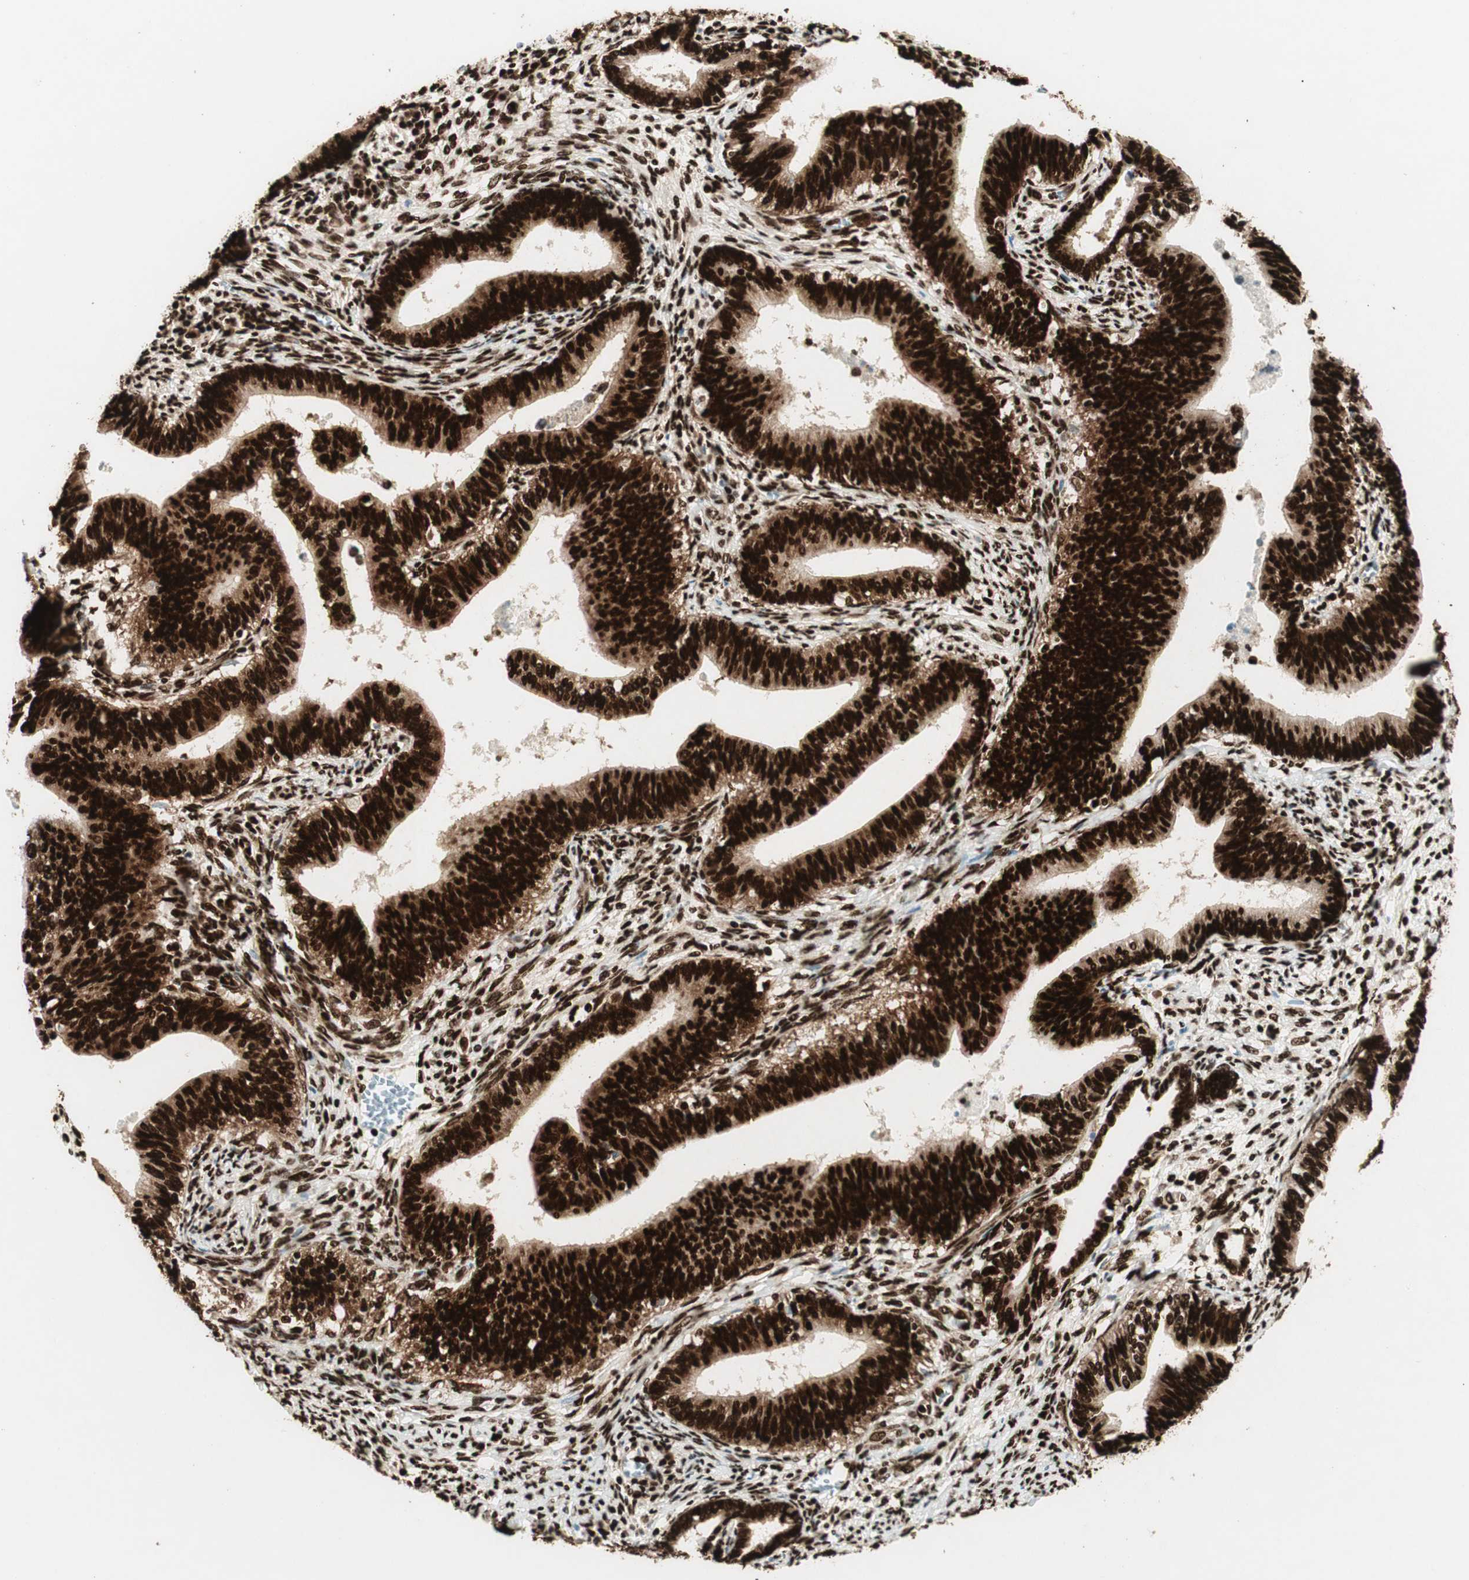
{"staining": {"intensity": "strong", "quantity": ">75%", "location": "cytoplasmic/membranous,nuclear"}, "tissue": "cervical cancer", "cell_type": "Tumor cells", "image_type": "cancer", "snomed": [{"axis": "morphology", "description": "Adenocarcinoma, NOS"}, {"axis": "topography", "description": "Cervix"}], "caption": "Cervical cancer was stained to show a protein in brown. There is high levels of strong cytoplasmic/membranous and nuclear staining in approximately >75% of tumor cells. The staining was performed using DAB (3,3'-diaminobenzidine), with brown indicating positive protein expression. Nuclei are stained blue with hematoxylin.", "gene": "EWSR1", "patient": {"sex": "female", "age": 44}}